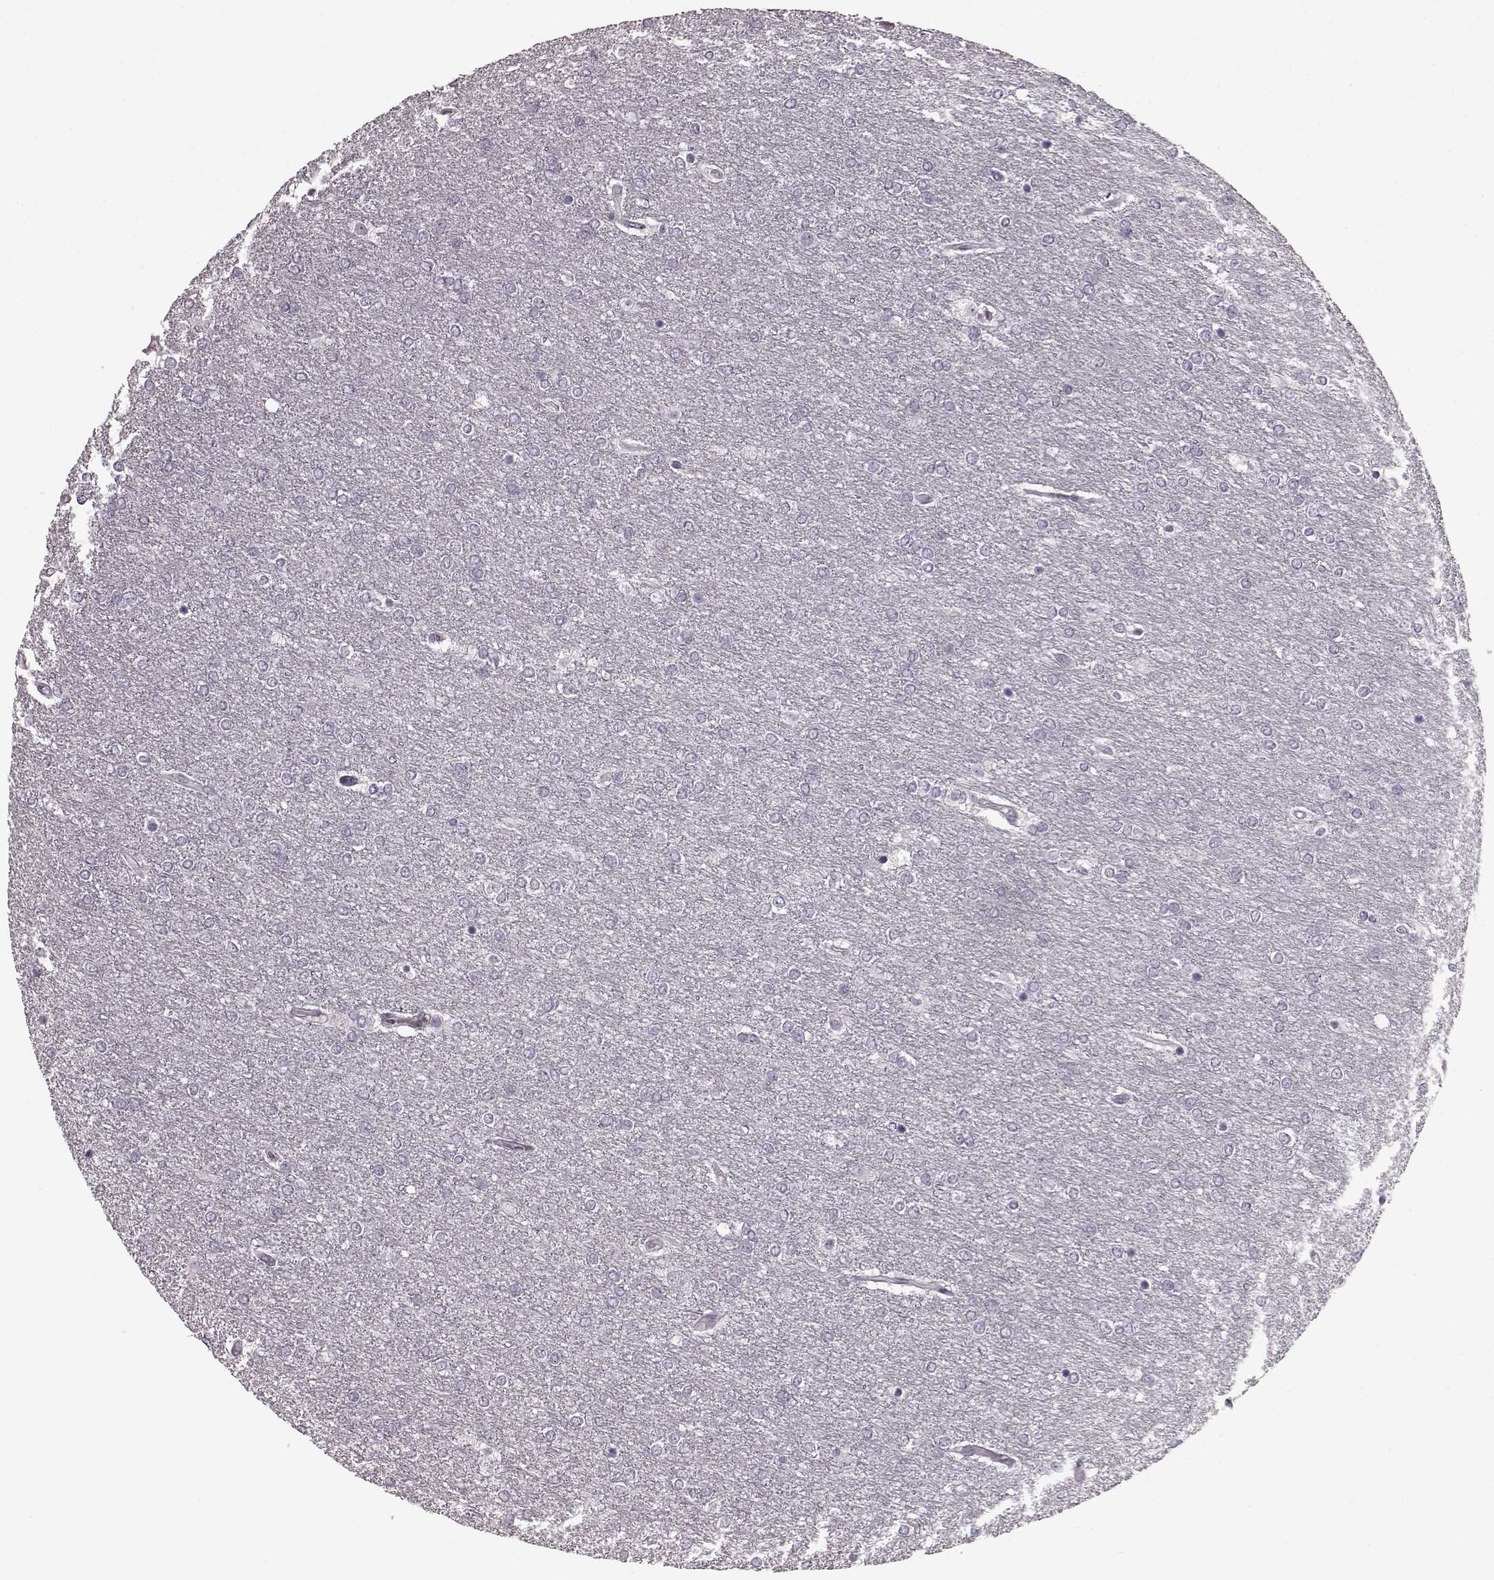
{"staining": {"intensity": "negative", "quantity": "none", "location": "none"}, "tissue": "glioma", "cell_type": "Tumor cells", "image_type": "cancer", "snomed": [{"axis": "morphology", "description": "Glioma, malignant, High grade"}, {"axis": "topography", "description": "Brain"}], "caption": "Glioma stained for a protein using immunohistochemistry demonstrates no staining tumor cells.", "gene": "CST7", "patient": {"sex": "female", "age": 61}}